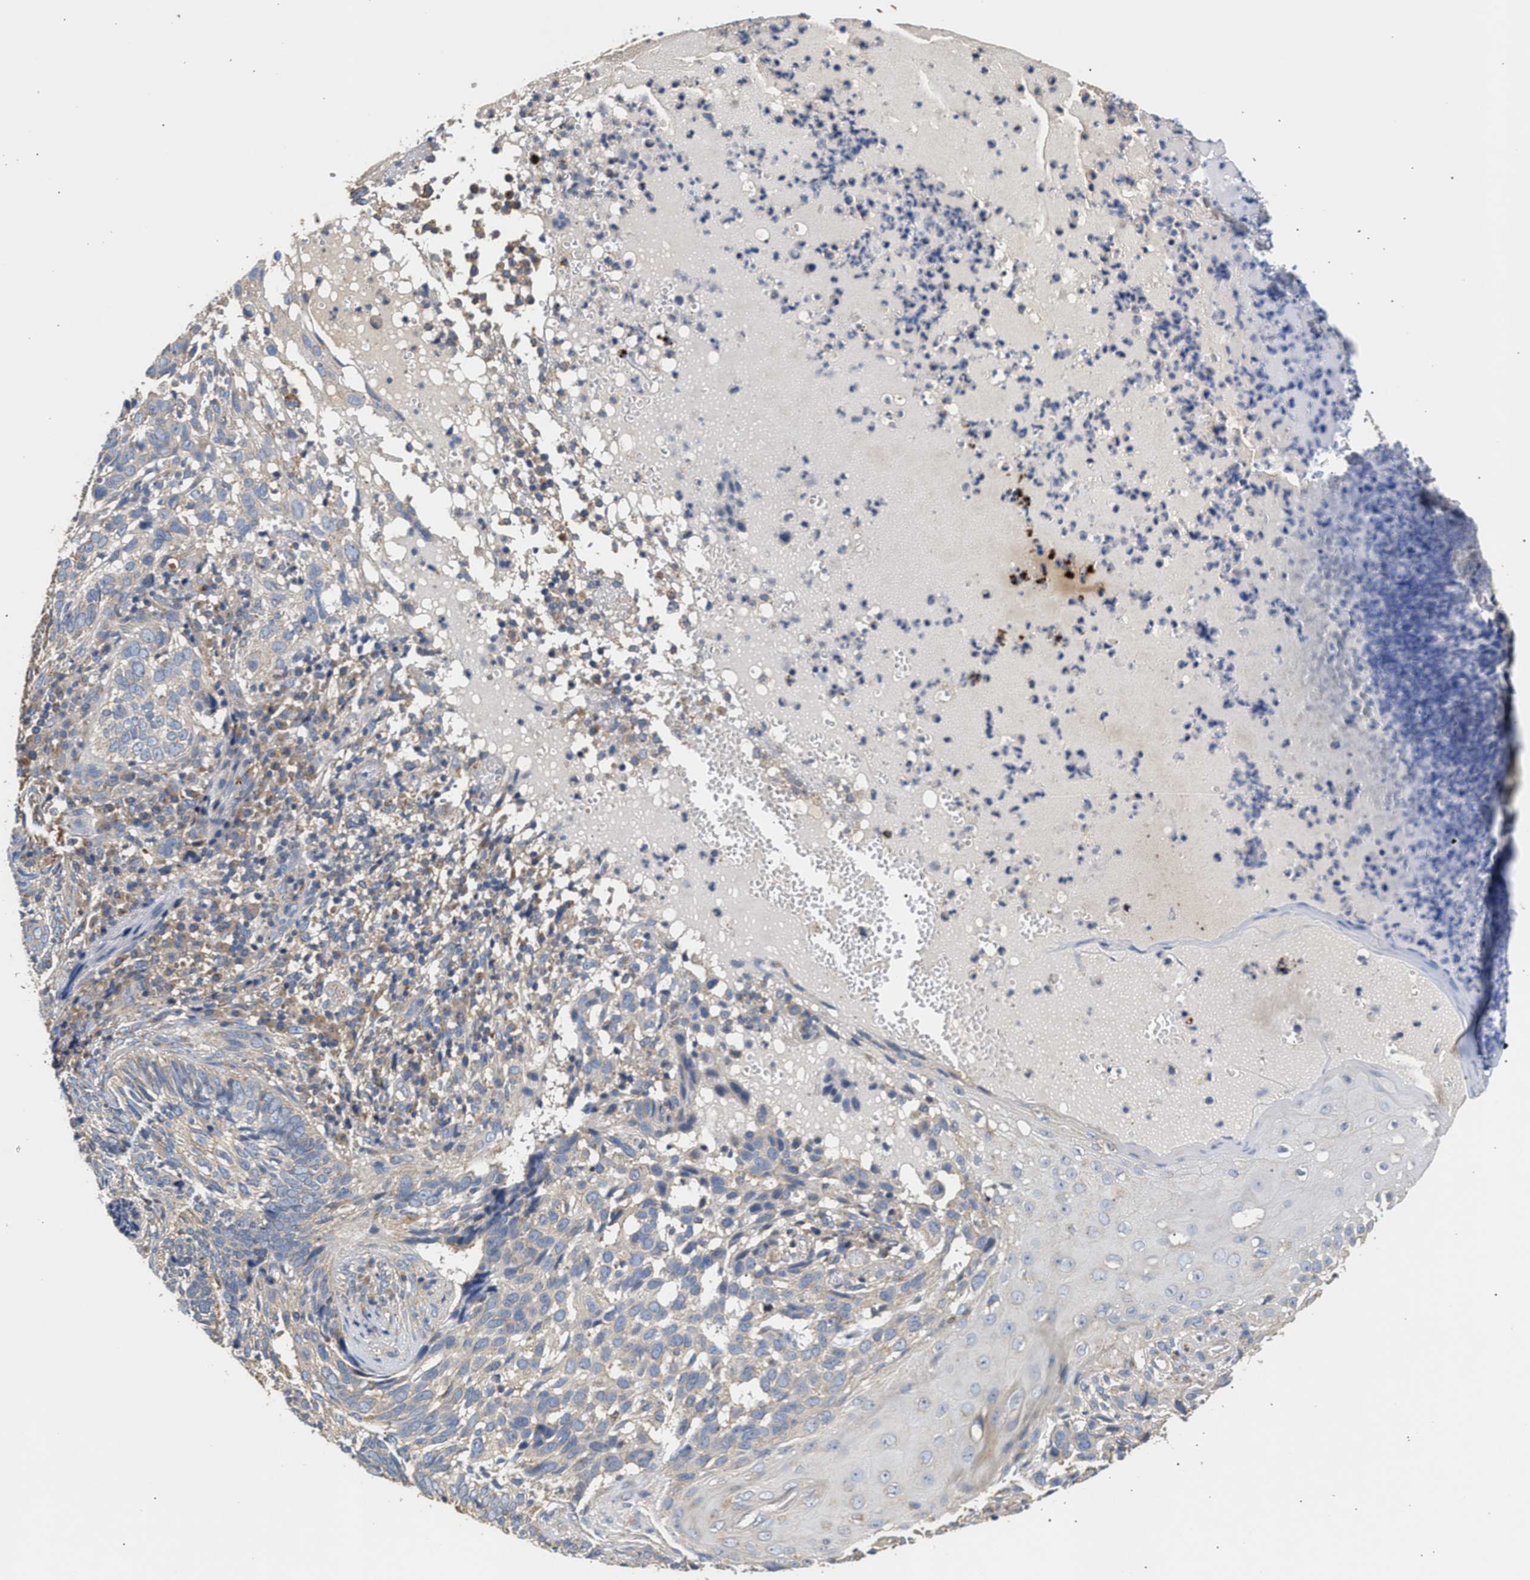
{"staining": {"intensity": "negative", "quantity": "none", "location": "none"}, "tissue": "skin cancer", "cell_type": "Tumor cells", "image_type": "cancer", "snomed": [{"axis": "morphology", "description": "Basal cell carcinoma"}, {"axis": "topography", "description": "Skin"}], "caption": "DAB (3,3'-diaminobenzidine) immunohistochemical staining of human skin cancer demonstrates no significant expression in tumor cells.", "gene": "KLB", "patient": {"sex": "female", "age": 89}}